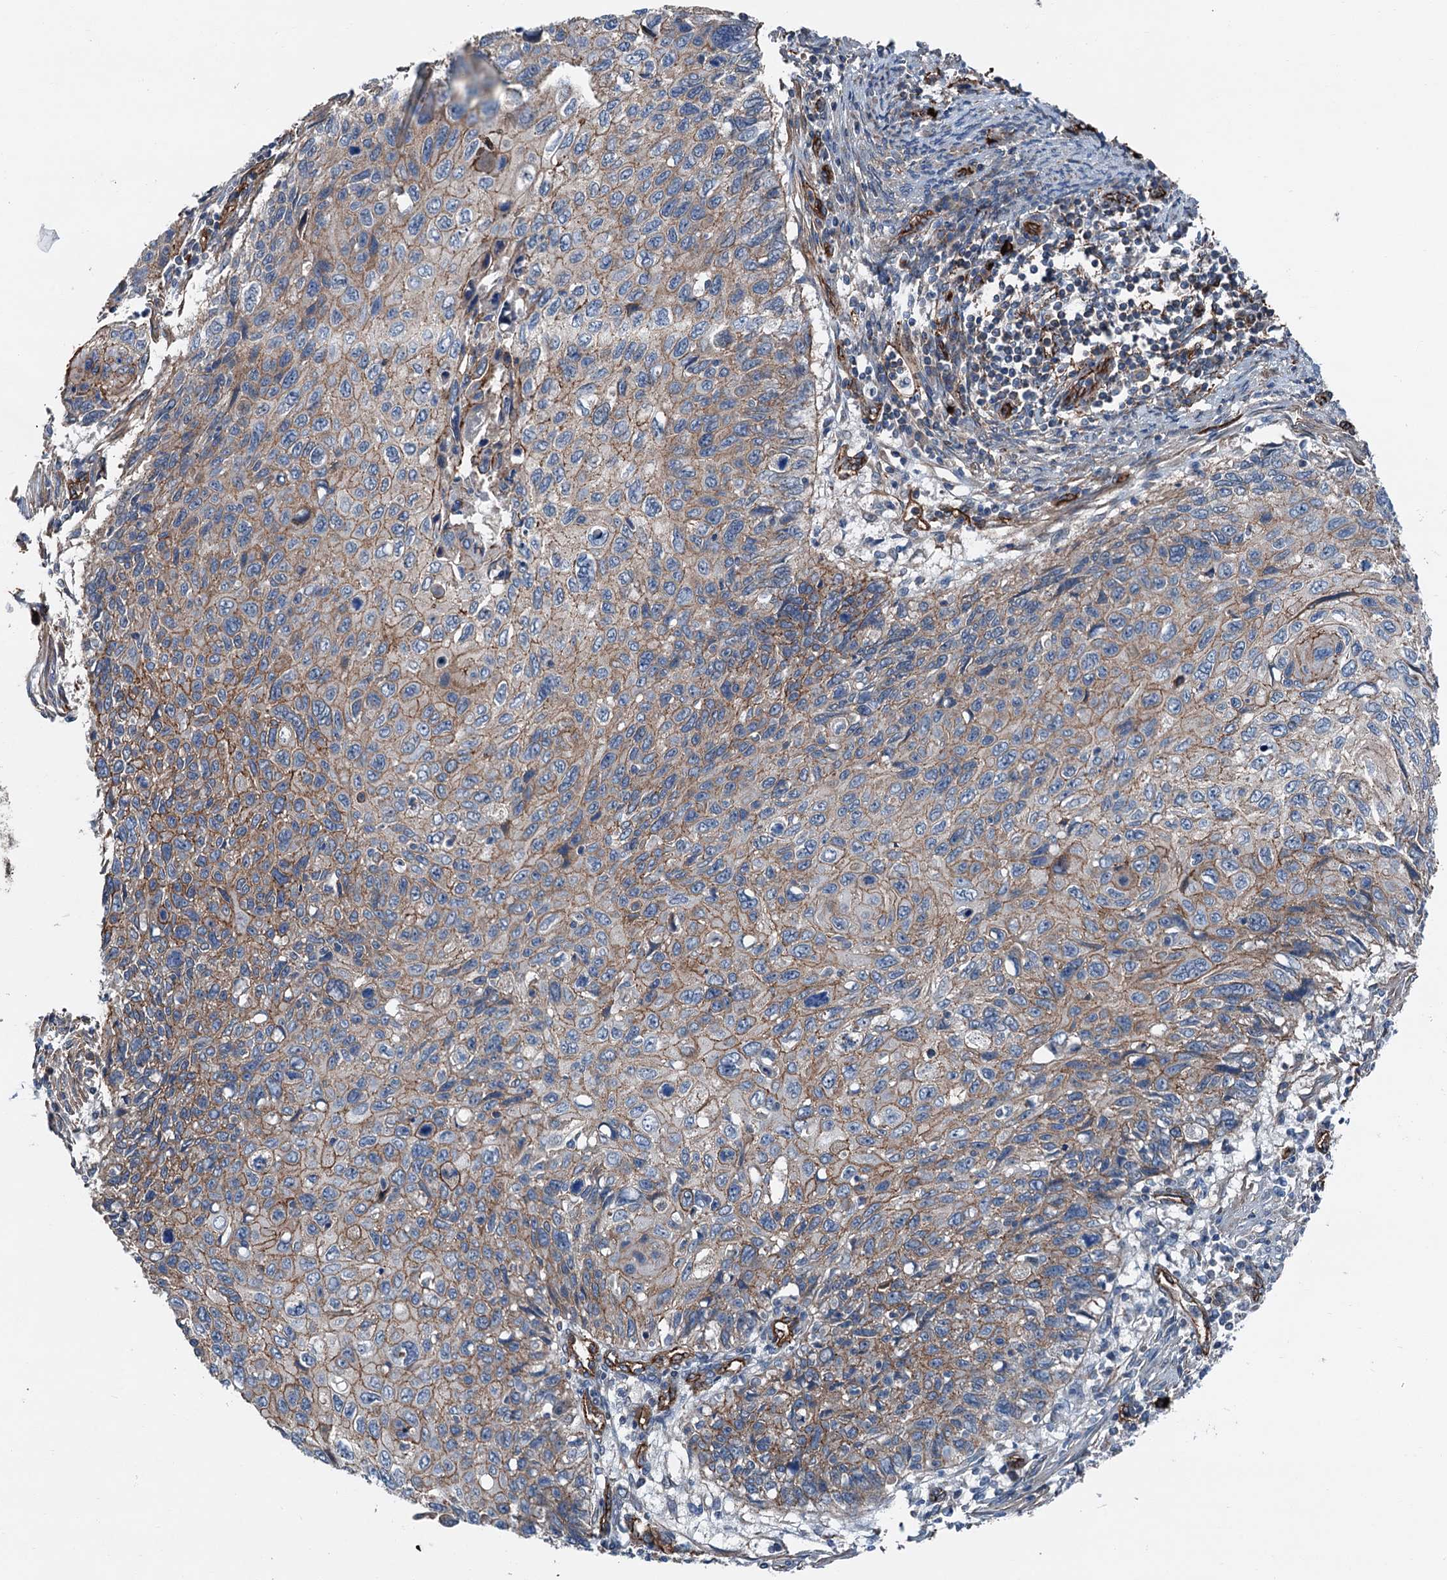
{"staining": {"intensity": "moderate", "quantity": "25%-75%", "location": "cytoplasmic/membranous"}, "tissue": "cervical cancer", "cell_type": "Tumor cells", "image_type": "cancer", "snomed": [{"axis": "morphology", "description": "Squamous cell carcinoma, NOS"}, {"axis": "topography", "description": "Cervix"}], "caption": "Protein staining by IHC demonstrates moderate cytoplasmic/membranous positivity in approximately 25%-75% of tumor cells in cervical cancer (squamous cell carcinoma).", "gene": "NMRAL1", "patient": {"sex": "female", "age": 70}}